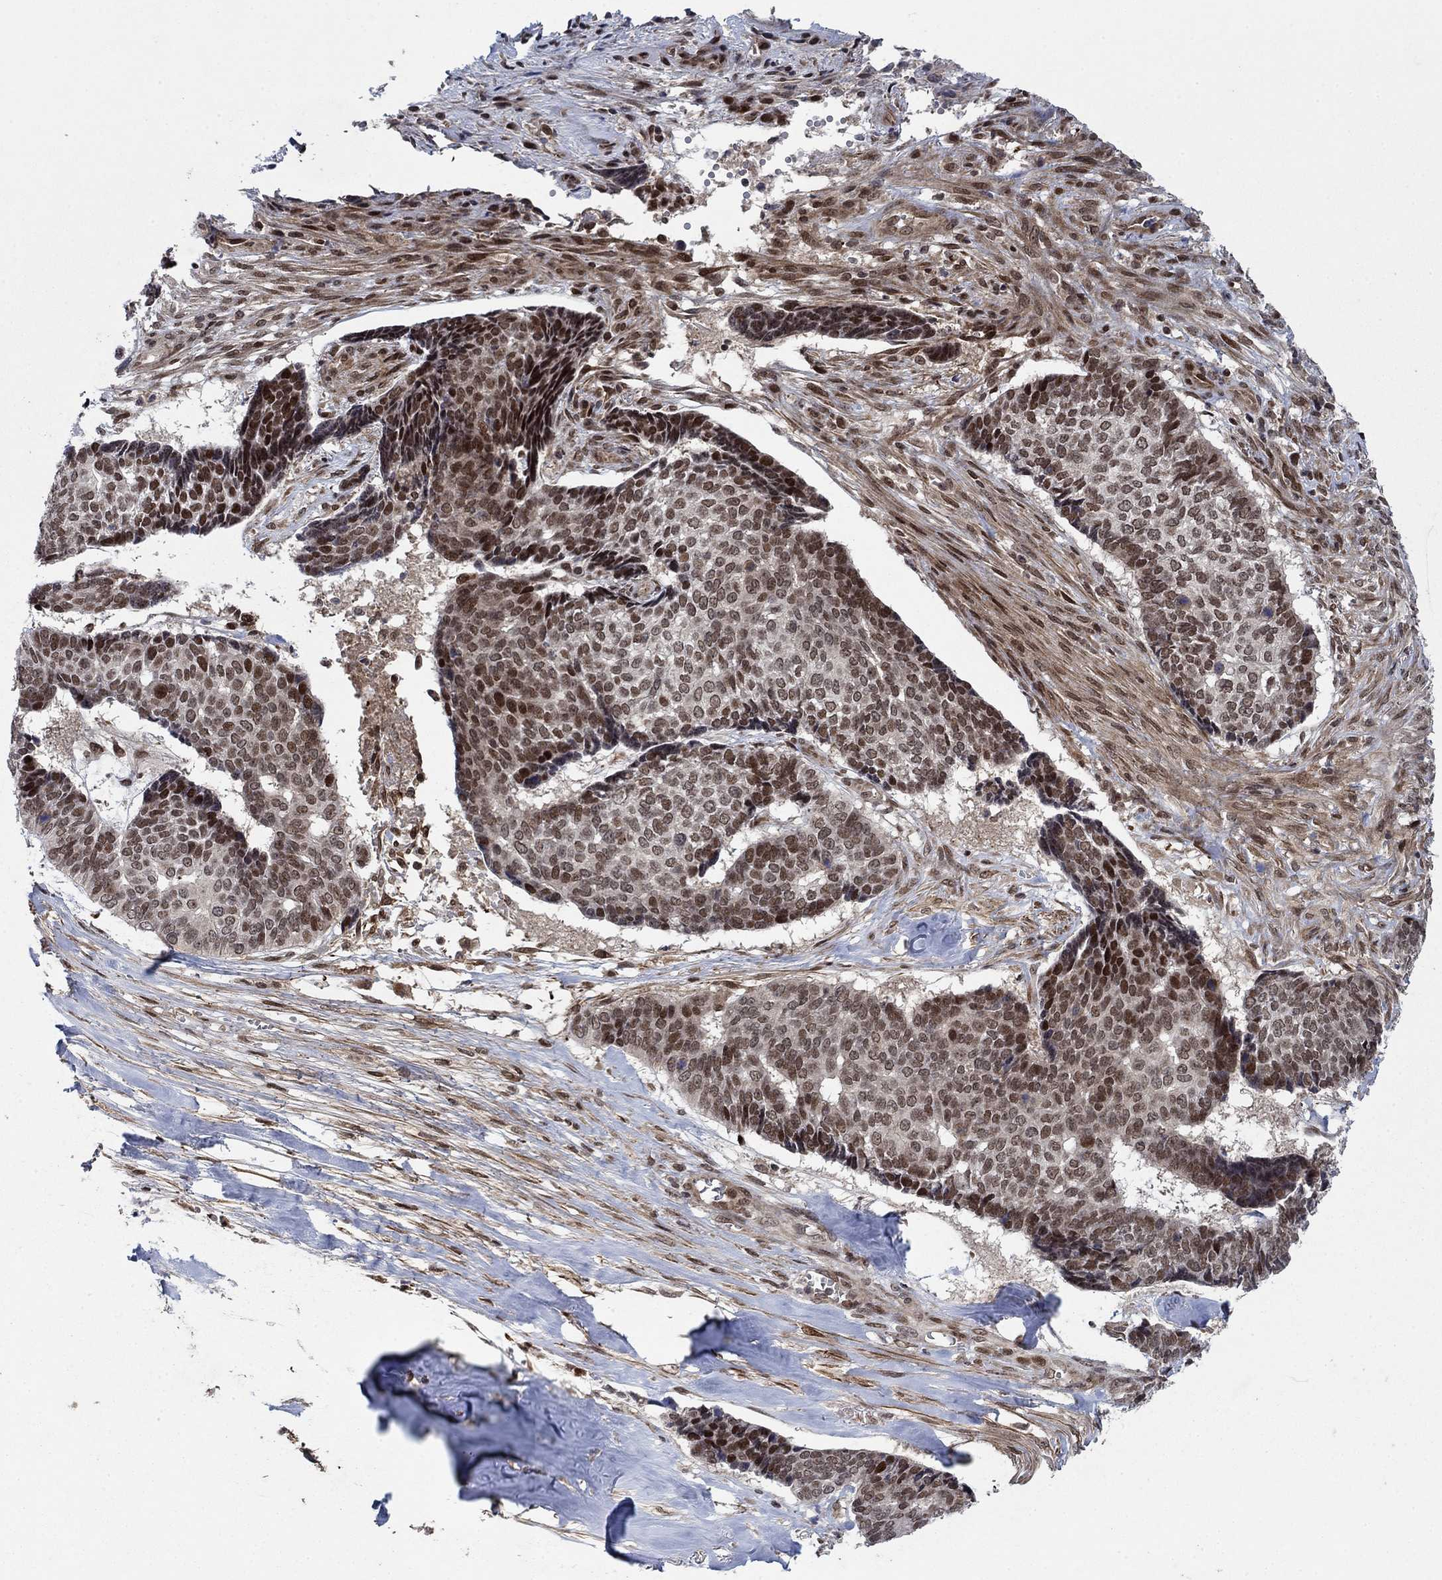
{"staining": {"intensity": "strong", "quantity": "<25%", "location": "nuclear"}, "tissue": "skin cancer", "cell_type": "Tumor cells", "image_type": "cancer", "snomed": [{"axis": "morphology", "description": "Basal cell carcinoma"}, {"axis": "topography", "description": "Skin"}], "caption": "Skin basal cell carcinoma stained with DAB (3,3'-diaminobenzidine) IHC displays medium levels of strong nuclear positivity in approximately <25% of tumor cells.", "gene": "PRICKLE4", "patient": {"sex": "male", "age": 86}}